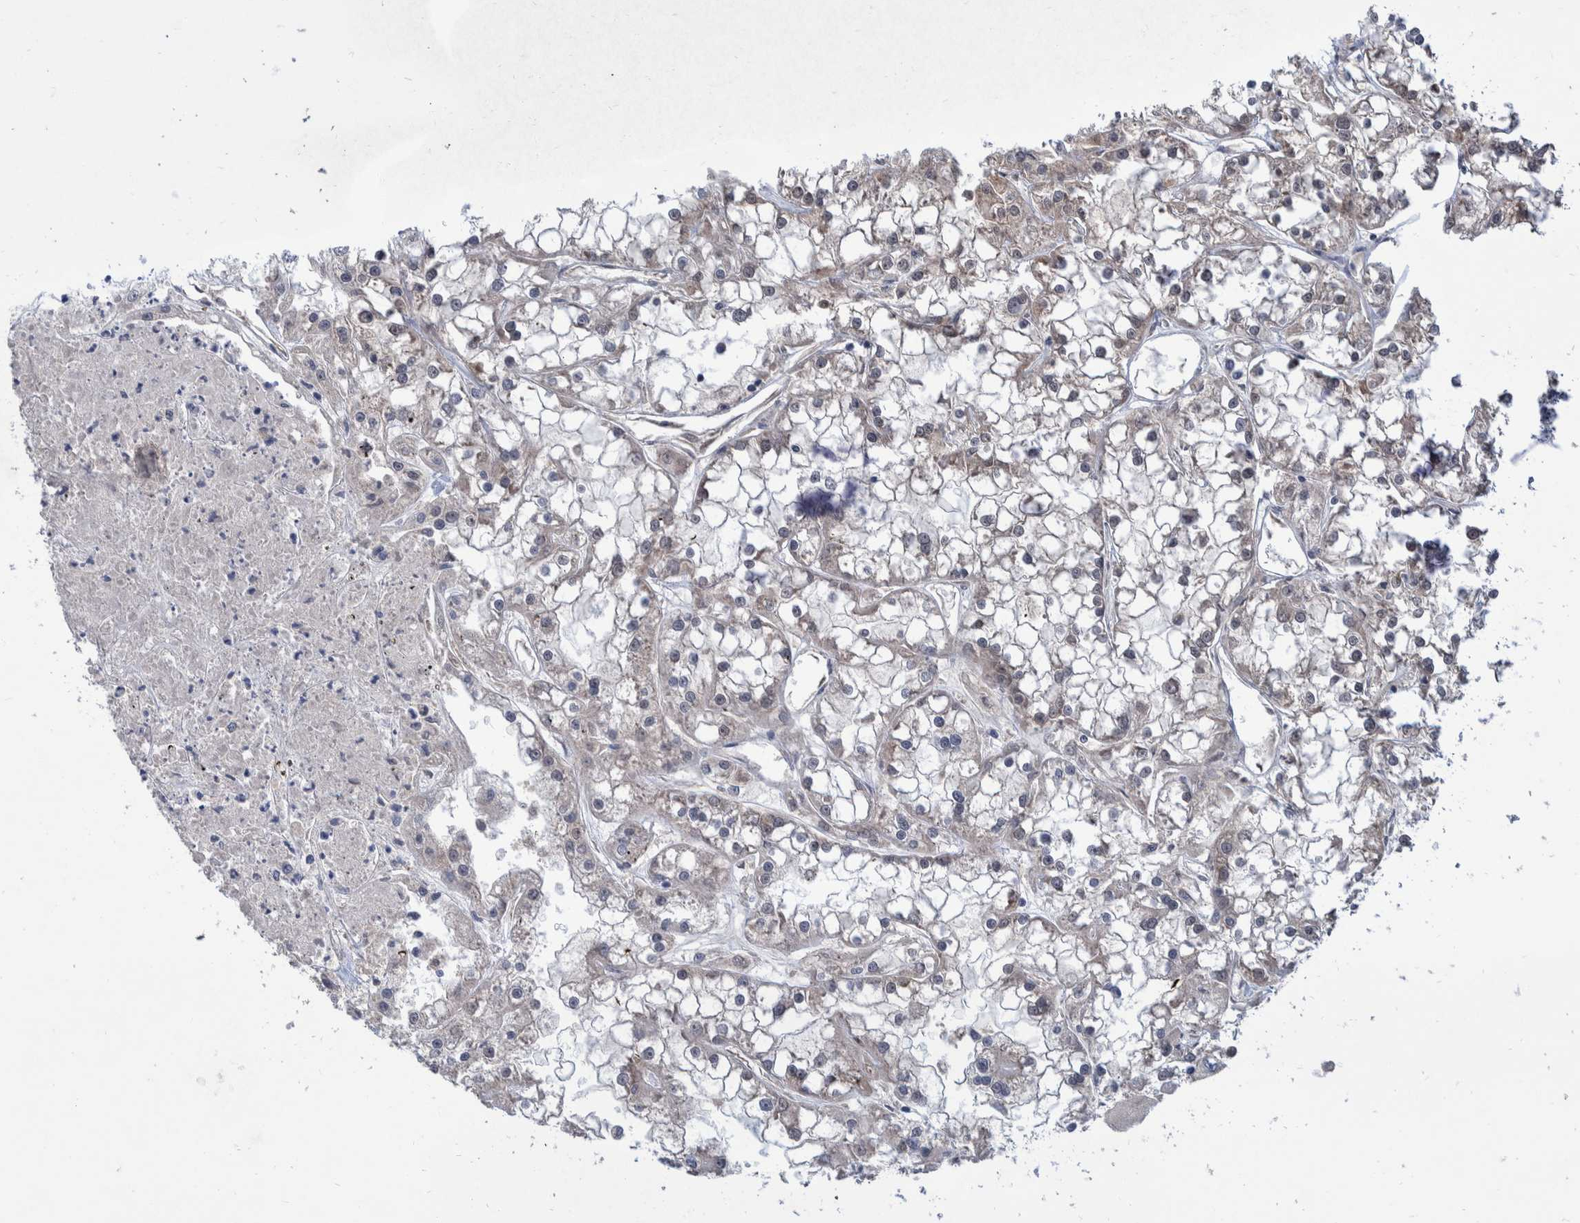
{"staining": {"intensity": "weak", "quantity": "<25%", "location": "cytoplasmic/membranous"}, "tissue": "renal cancer", "cell_type": "Tumor cells", "image_type": "cancer", "snomed": [{"axis": "morphology", "description": "Adenocarcinoma, NOS"}, {"axis": "topography", "description": "Kidney"}], "caption": "DAB immunohistochemical staining of renal cancer (adenocarcinoma) shows no significant expression in tumor cells. The staining was performed using DAB to visualize the protein expression in brown, while the nuclei were stained in blue with hematoxylin (Magnification: 20x).", "gene": "PLPBP", "patient": {"sex": "female", "age": 52}}